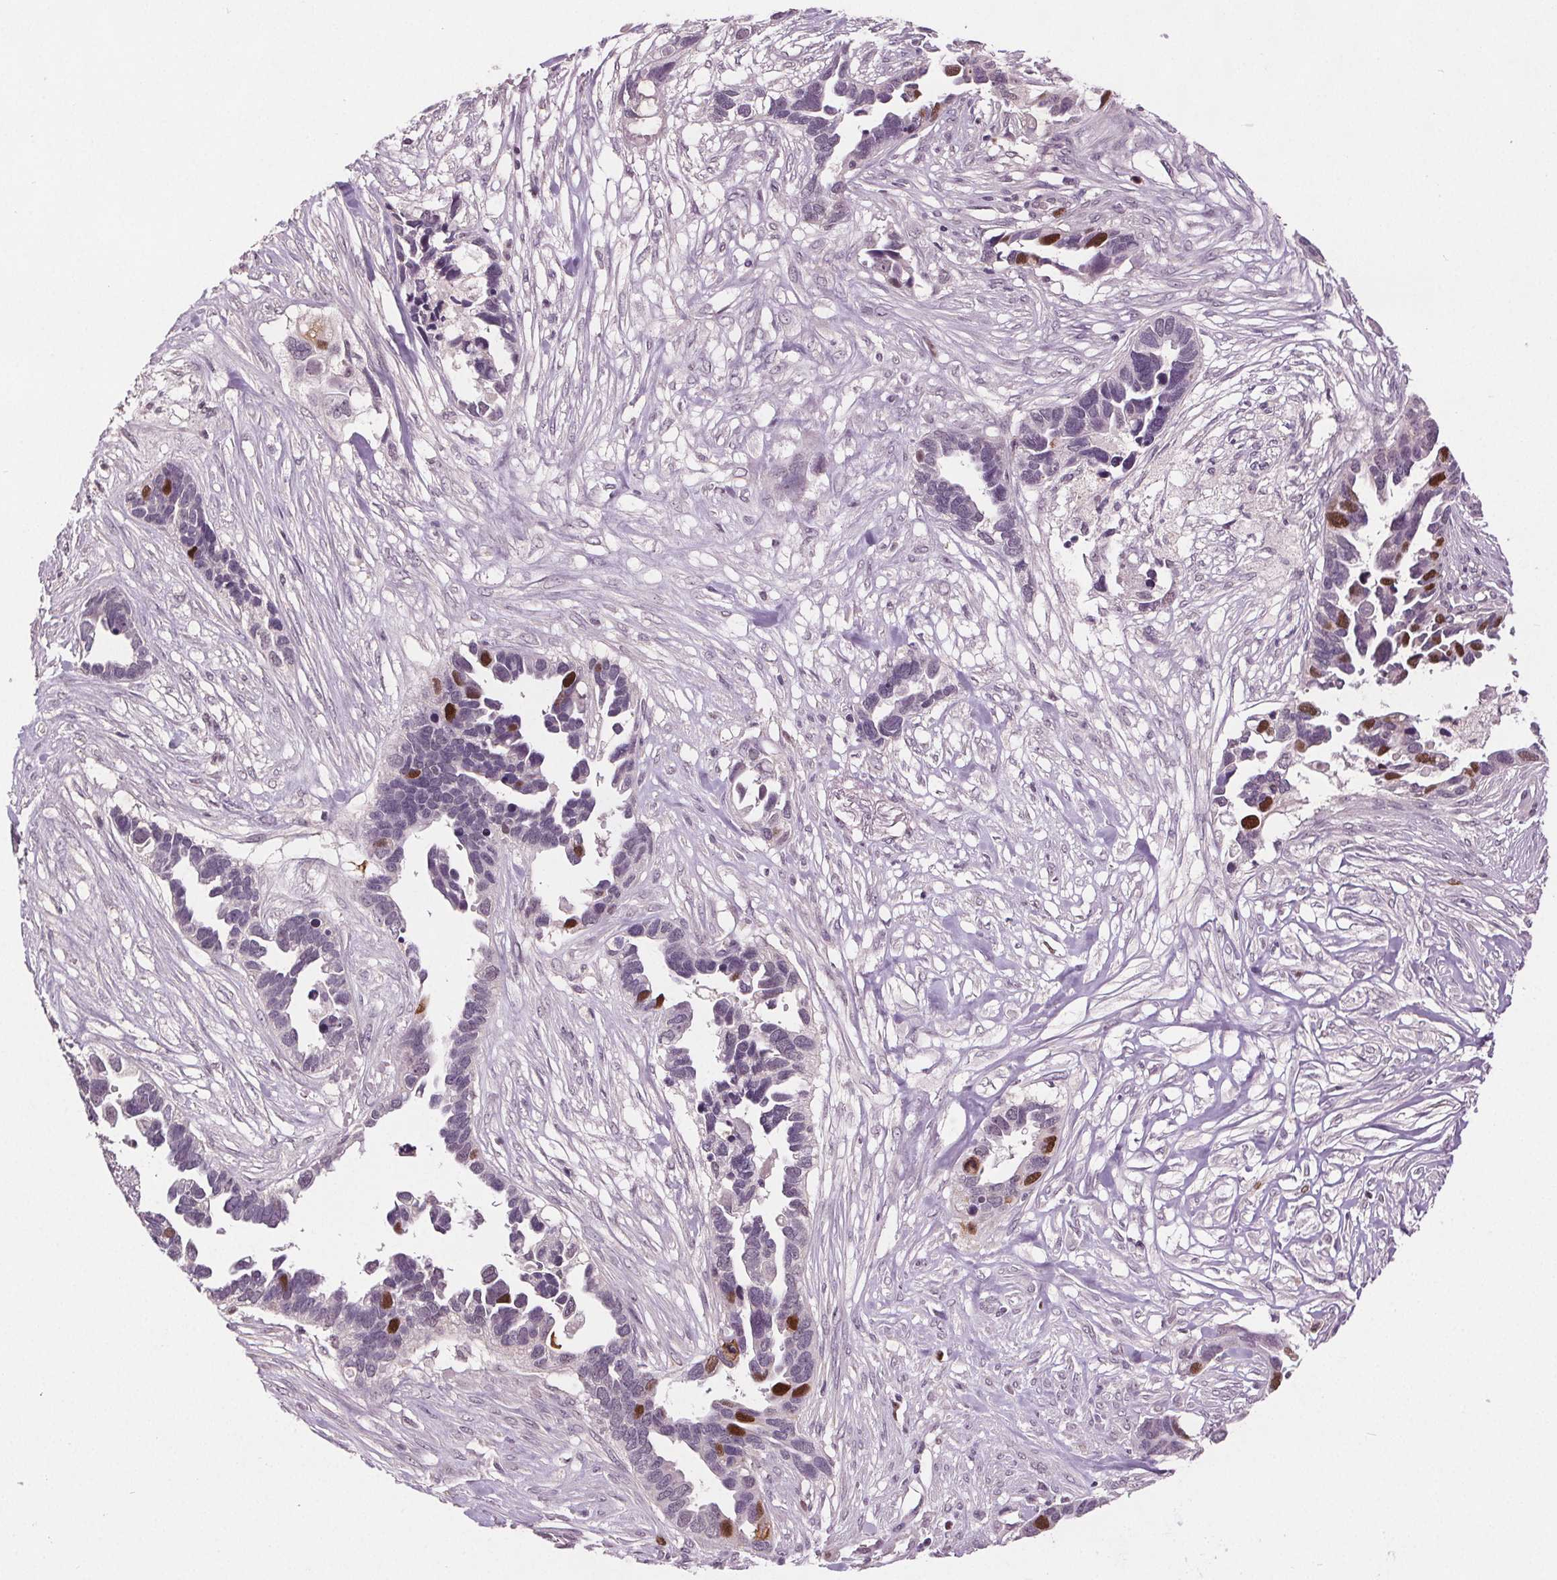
{"staining": {"intensity": "moderate", "quantity": "<25%", "location": "nuclear"}, "tissue": "ovarian cancer", "cell_type": "Tumor cells", "image_type": "cancer", "snomed": [{"axis": "morphology", "description": "Cystadenocarcinoma, serous, NOS"}, {"axis": "topography", "description": "Ovary"}], "caption": "Brown immunohistochemical staining in human ovarian cancer exhibits moderate nuclear staining in about <25% of tumor cells.", "gene": "CENPF", "patient": {"sex": "female", "age": 54}}